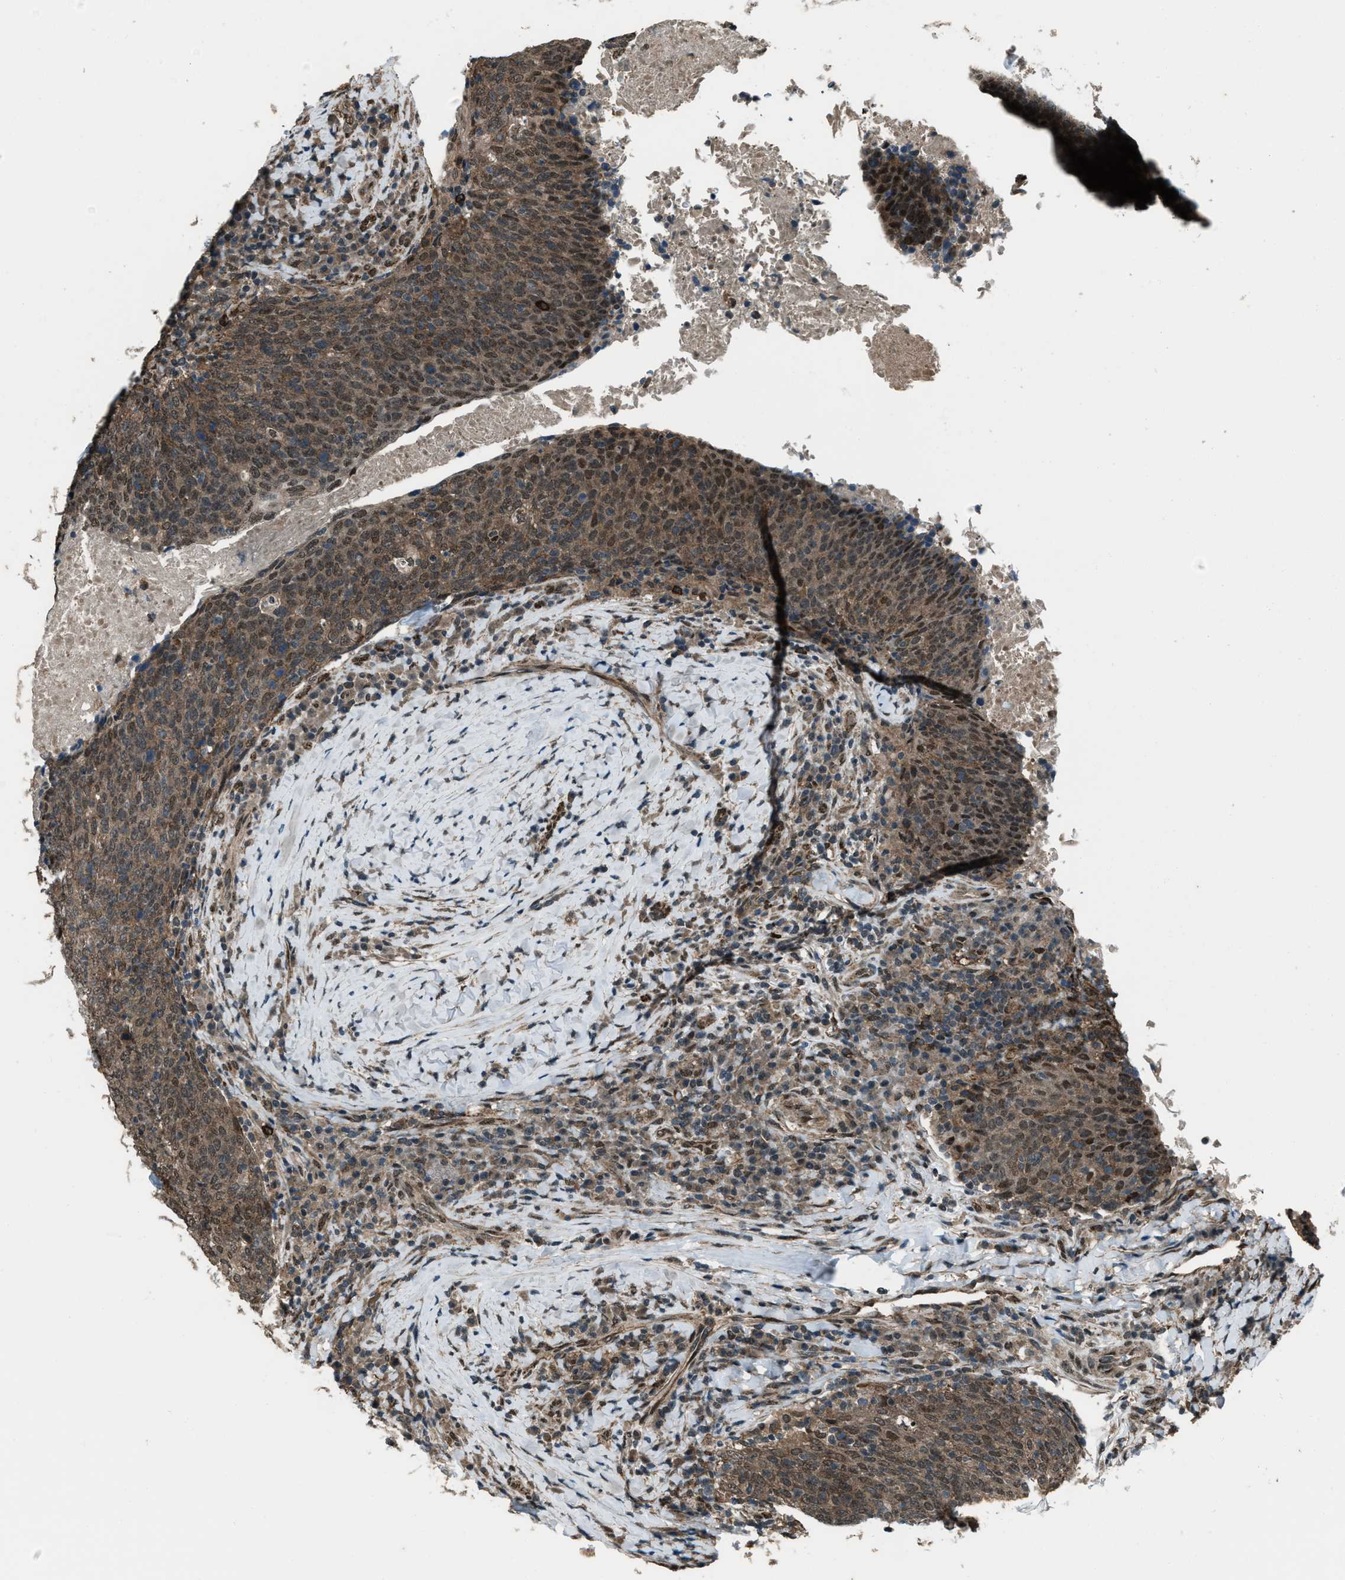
{"staining": {"intensity": "moderate", "quantity": ">75%", "location": "cytoplasmic/membranous"}, "tissue": "head and neck cancer", "cell_type": "Tumor cells", "image_type": "cancer", "snomed": [{"axis": "morphology", "description": "Squamous cell carcinoma, NOS"}, {"axis": "morphology", "description": "Squamous cell carcinoma, metastatic, NOS"}, {"axis": "topography", "description": "Lymph node"}, {"axis": "topography", "description": "Head-Neck"}], "caption": "Protein expression analysis of head and neck cancer (squamous cell carcinoma) displays moderate cytoplasmic/membranous staining in about >75% of tumor cells.", "gene": "SVIL", "patient": {"sex": "male", "age": 62}}